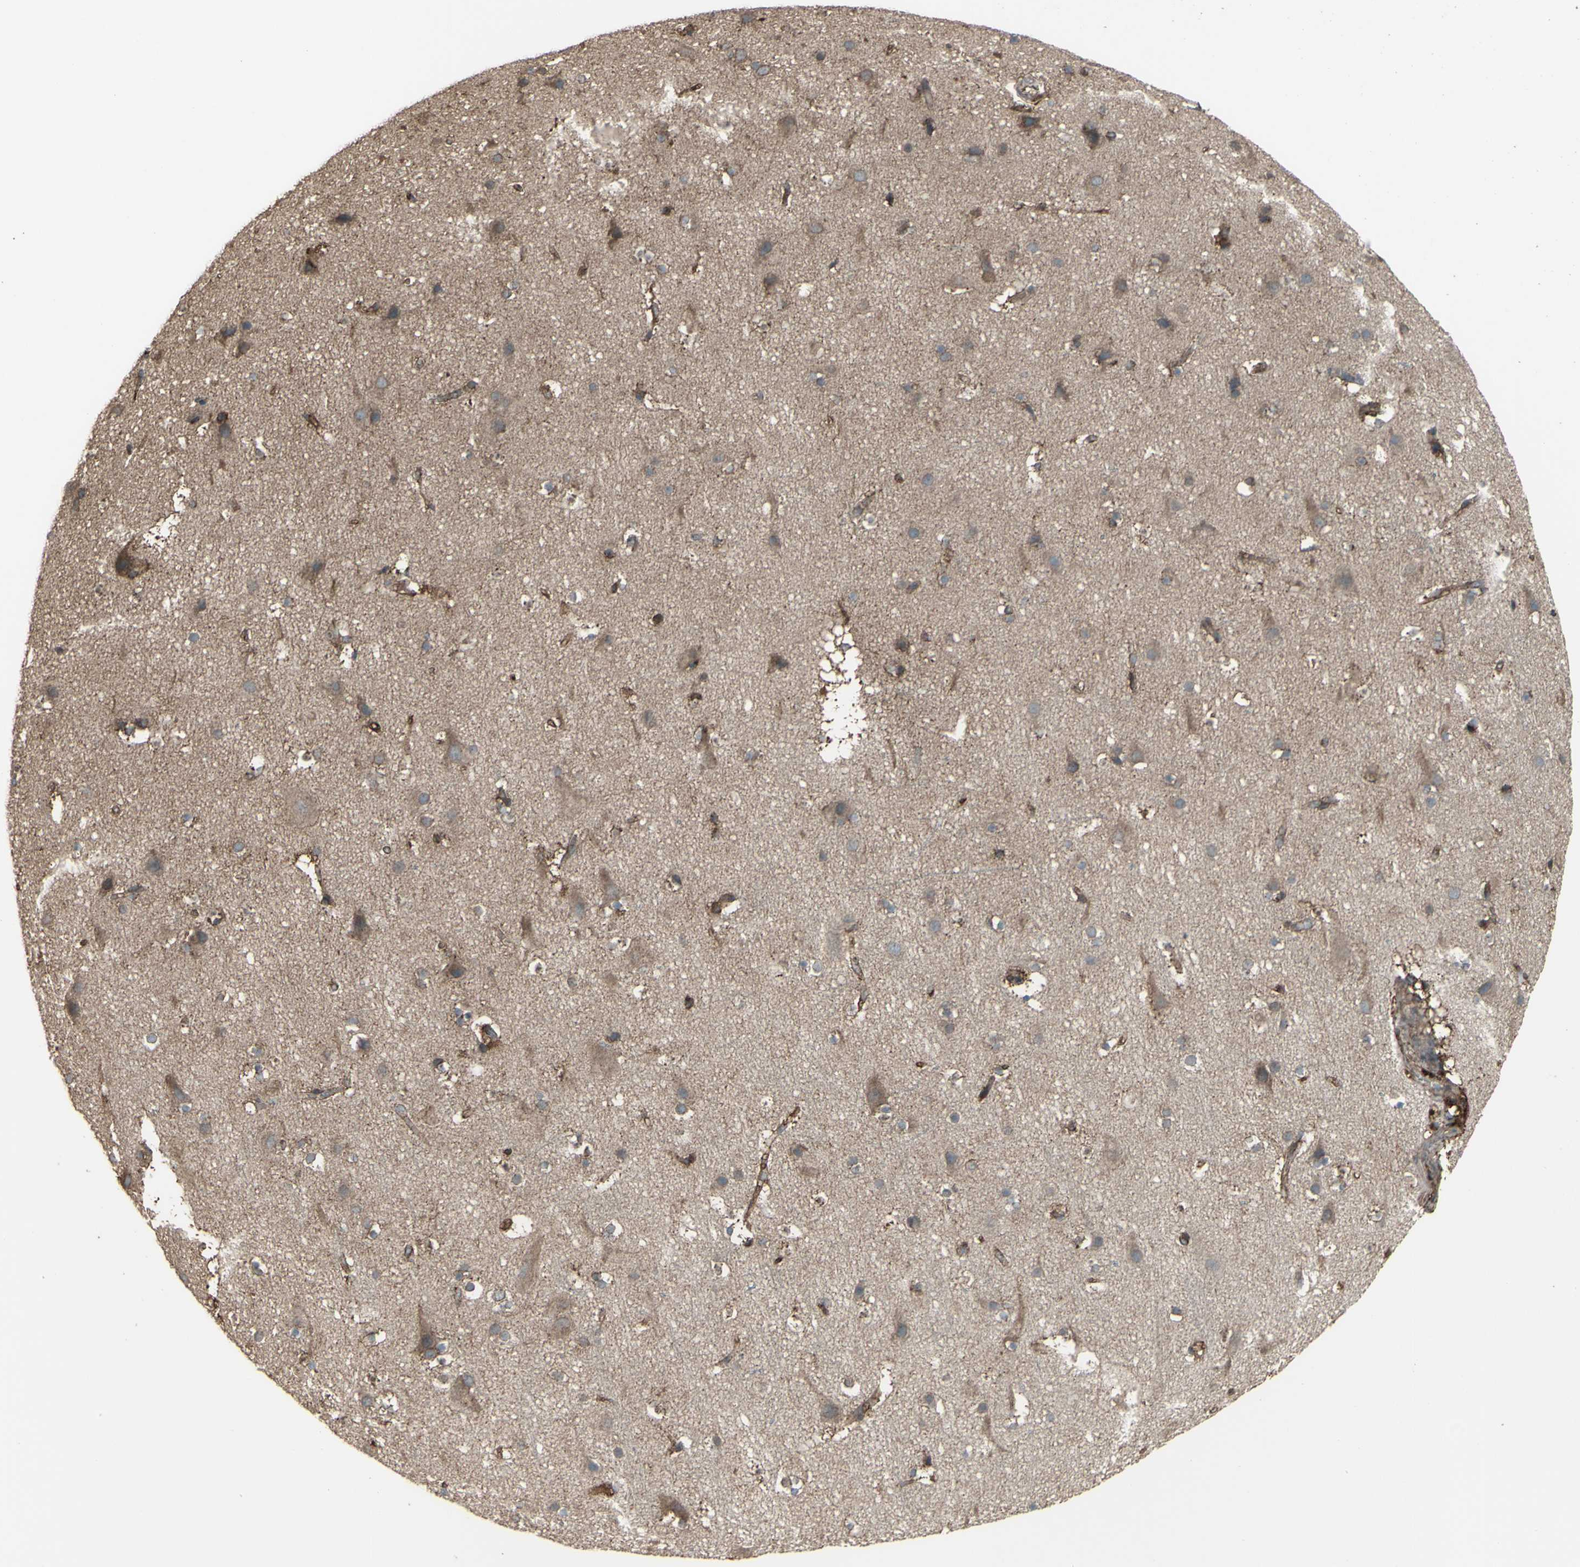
{"staining": {"intensity": "moderate", "quantity": ">75%", "location": "cytoplasmic/membranous"}, "tissue": "cerebral cortex", "cell_type": "Endothelial cells", "image_type": "normal", "snomed": [{"axis": "morphology", "description": "Normal tissue, NOS"}, {"axis": "topography", "description": "Cerebral cortex"}], "caption": "IHC (DAB (3,3'-diaminobenzidine)) staining of normal cerebral cortex demonstrates moderate cytoplasmic/membranous protein staining in approximately >75% of endothelial cells. (DAB (3,3'-diaminobenzidine) IHC, brown staining for protein, blue staining for nuclei).", "gene": "SMO", "patient": {"sex": "male", "age": 45}}